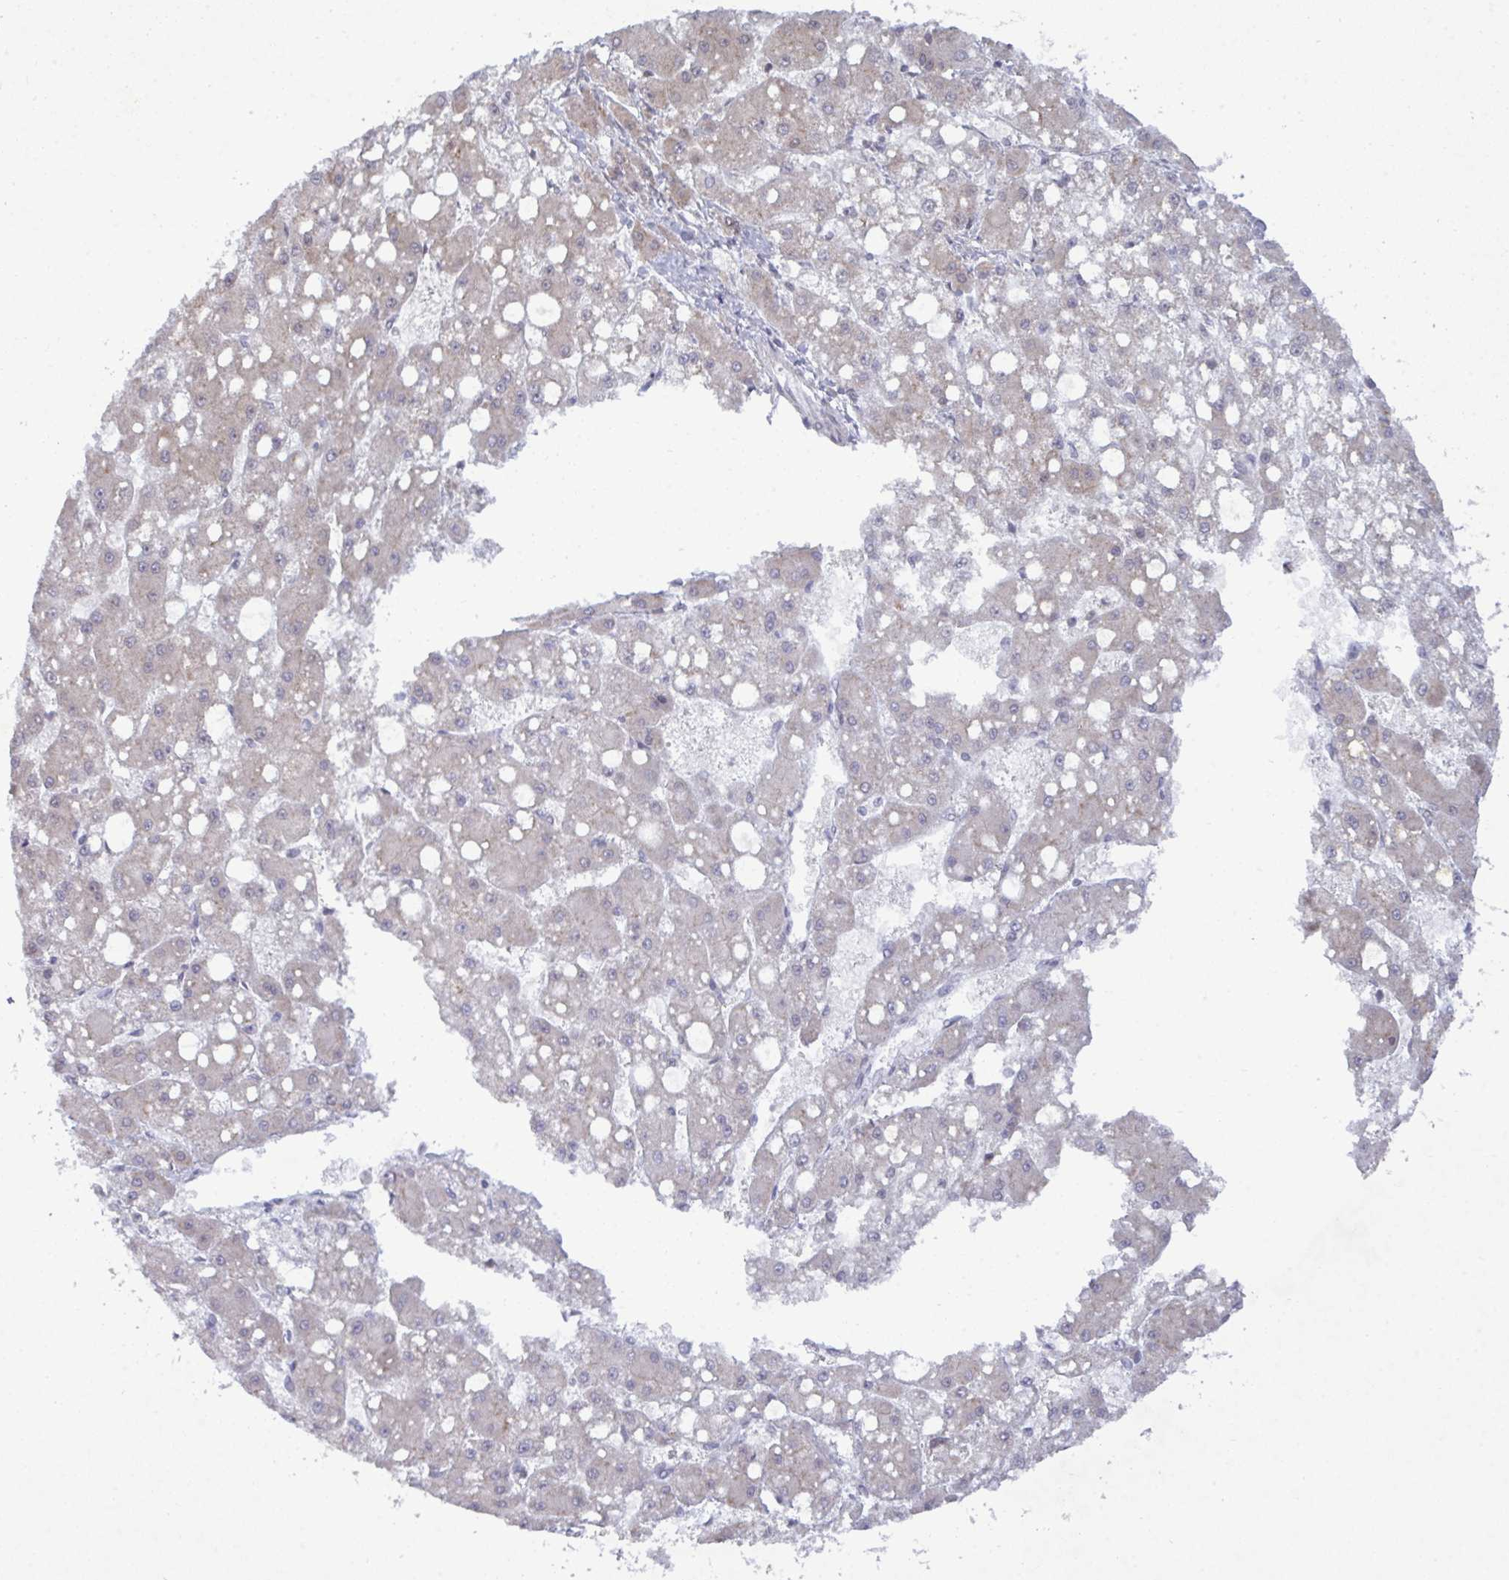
{"staining": {"intensity": "negative", "quantity": "none", "location": "none"}, "tissue": "liver cancer", "cell_type": "Tumor cells", "image_type": "cancer", "snomed": [{"axis": "morphology", "description": "Carcinoma, Hepatocellular, NOS"}, {"axis": "topography", "description": "Liver"}], "caption": "Tumor cells show no significant protein staining in liver hepatocellular carcinoma.", "gene": "UXT", "patient": {"sex": "male", "age": 67}}